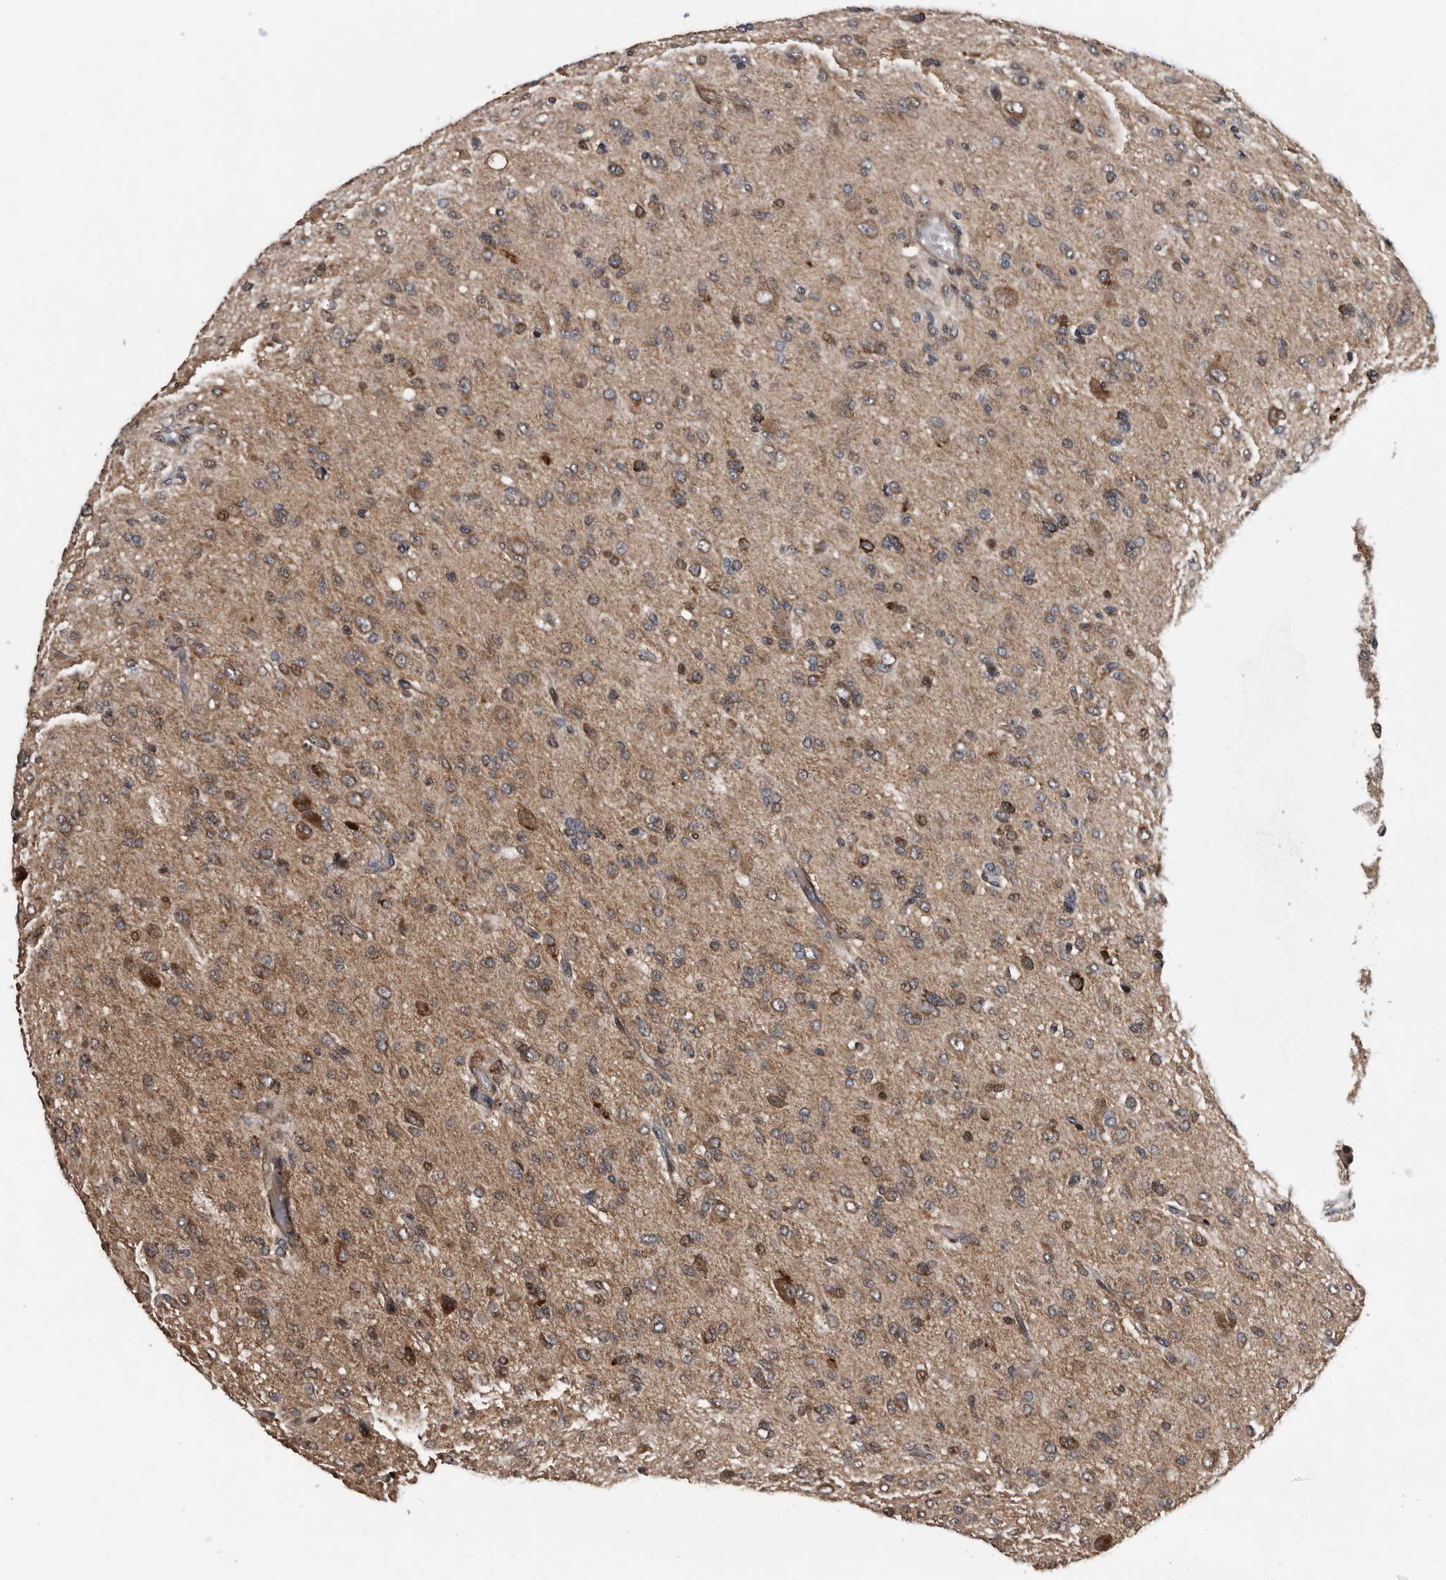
{"staining": {"intensity": "moderate", "quantity": "<25%", "location": "cytoplasmic/membranous"}, "tissue": "glioma", "cell_type": "Tumor cells", "image_type": "cancer", "snomed": [{"axis": "morphology", "description": "Glioma, malignant, High grade"}, {"axis": "topography", "description": "Brain"}], "caption": "The image demonstrates a brown stain indicating the presence of a protein in the cytoplasmic/membranous of tumor cells in malignant glioma (high-grade).", "gene": "SERINC2", "patient": {"sex": "female", "age": 59}}